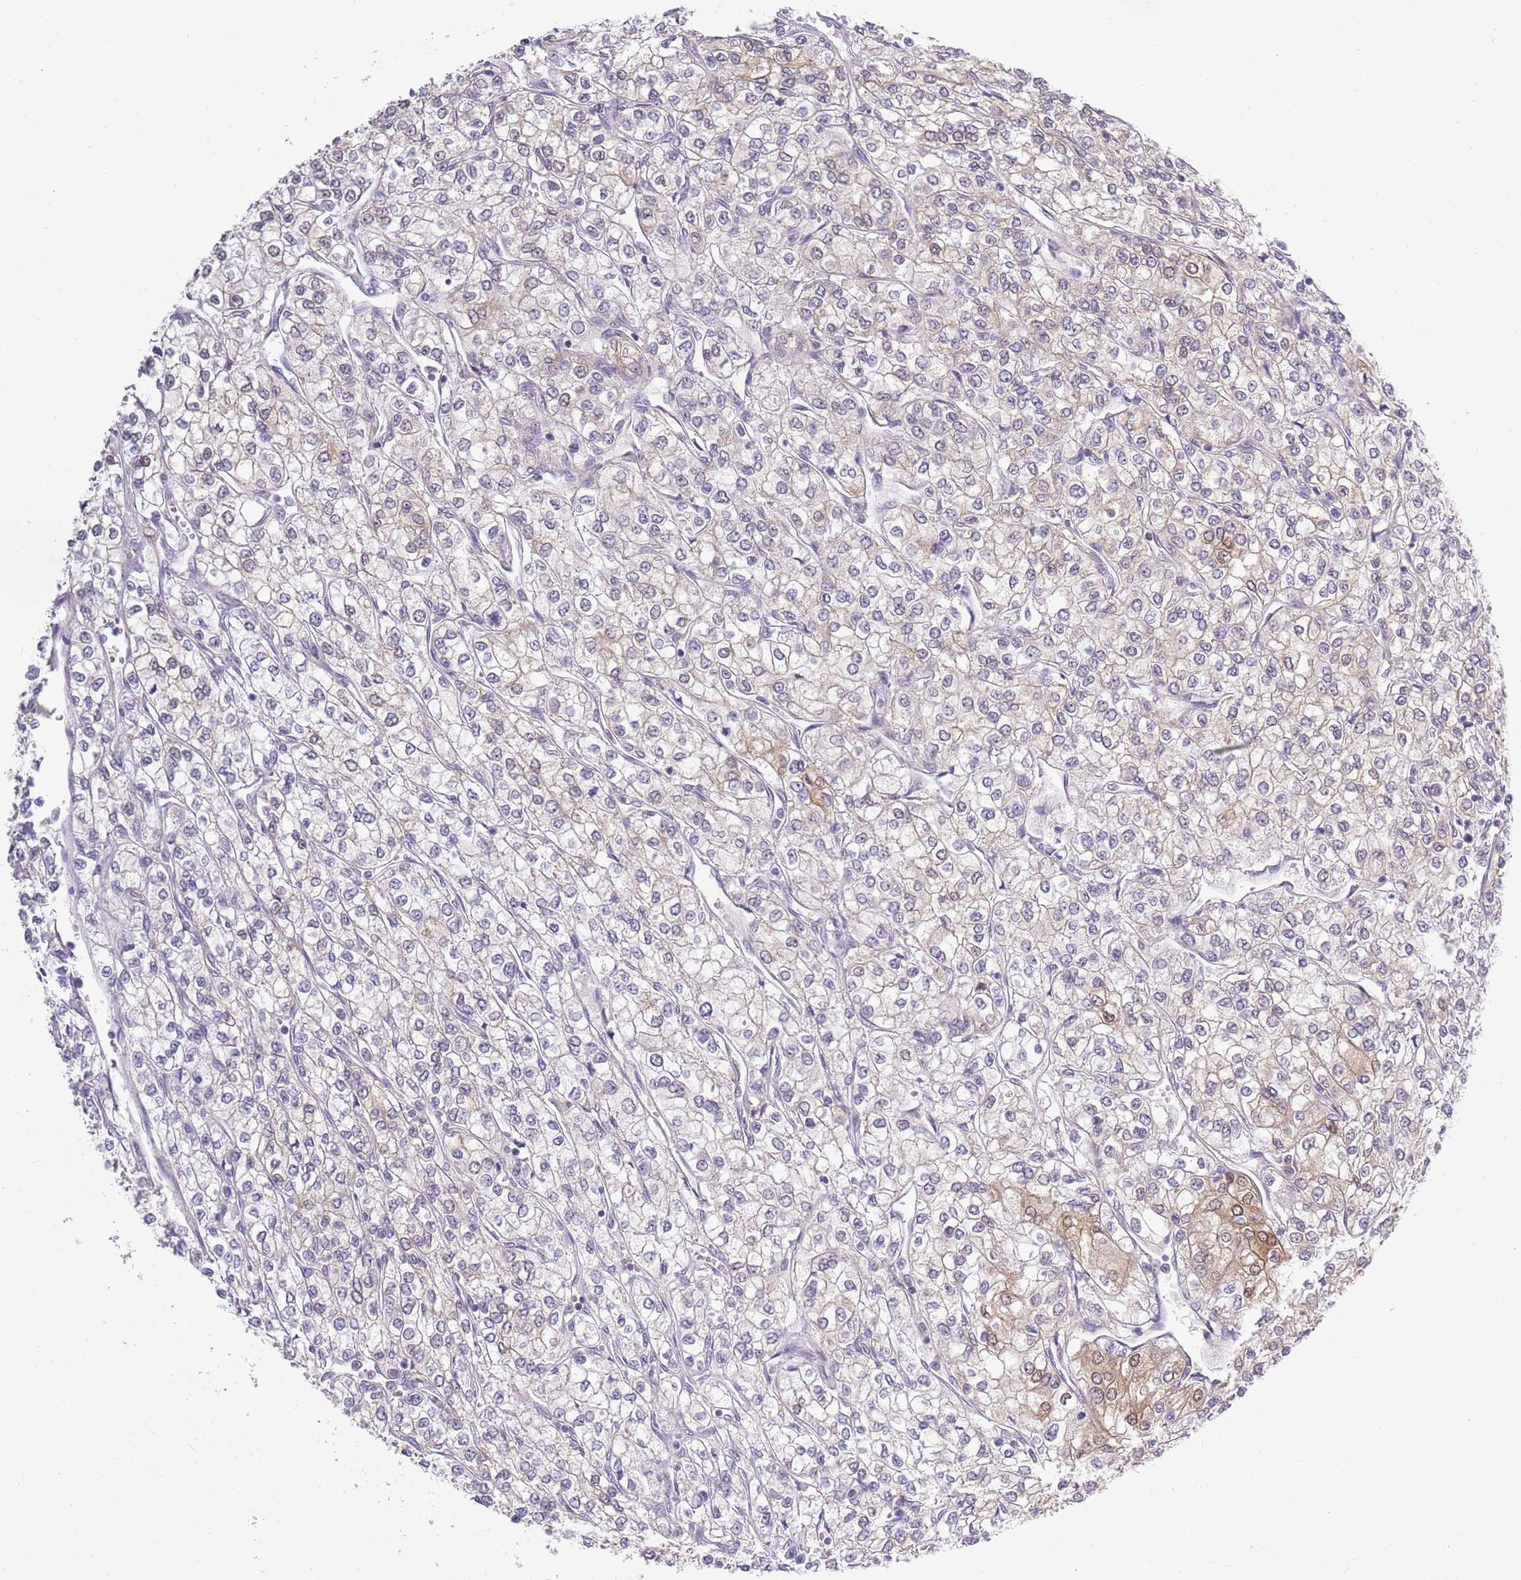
{"staining": {"intensity": "weak", "quantity": "25%-75%", "location": "cytoplasmic/membranous"}, "tissue": "renal cancer", "cell_type": "Tumor cells", "image_type": "cancer", "snomed": [{"axis": "morphology", "description": "Adenocarcinoma, NOS"}, {"axis": "topography", "description": "Kidney"}], "caption": "Renal adenocarcinoma stained for a protein demonstrates weak cytoplasmic/membranous positivity in tumor cells.", "gene": "SEPHS2", "patient": {"sex": "male", "age": 80}}